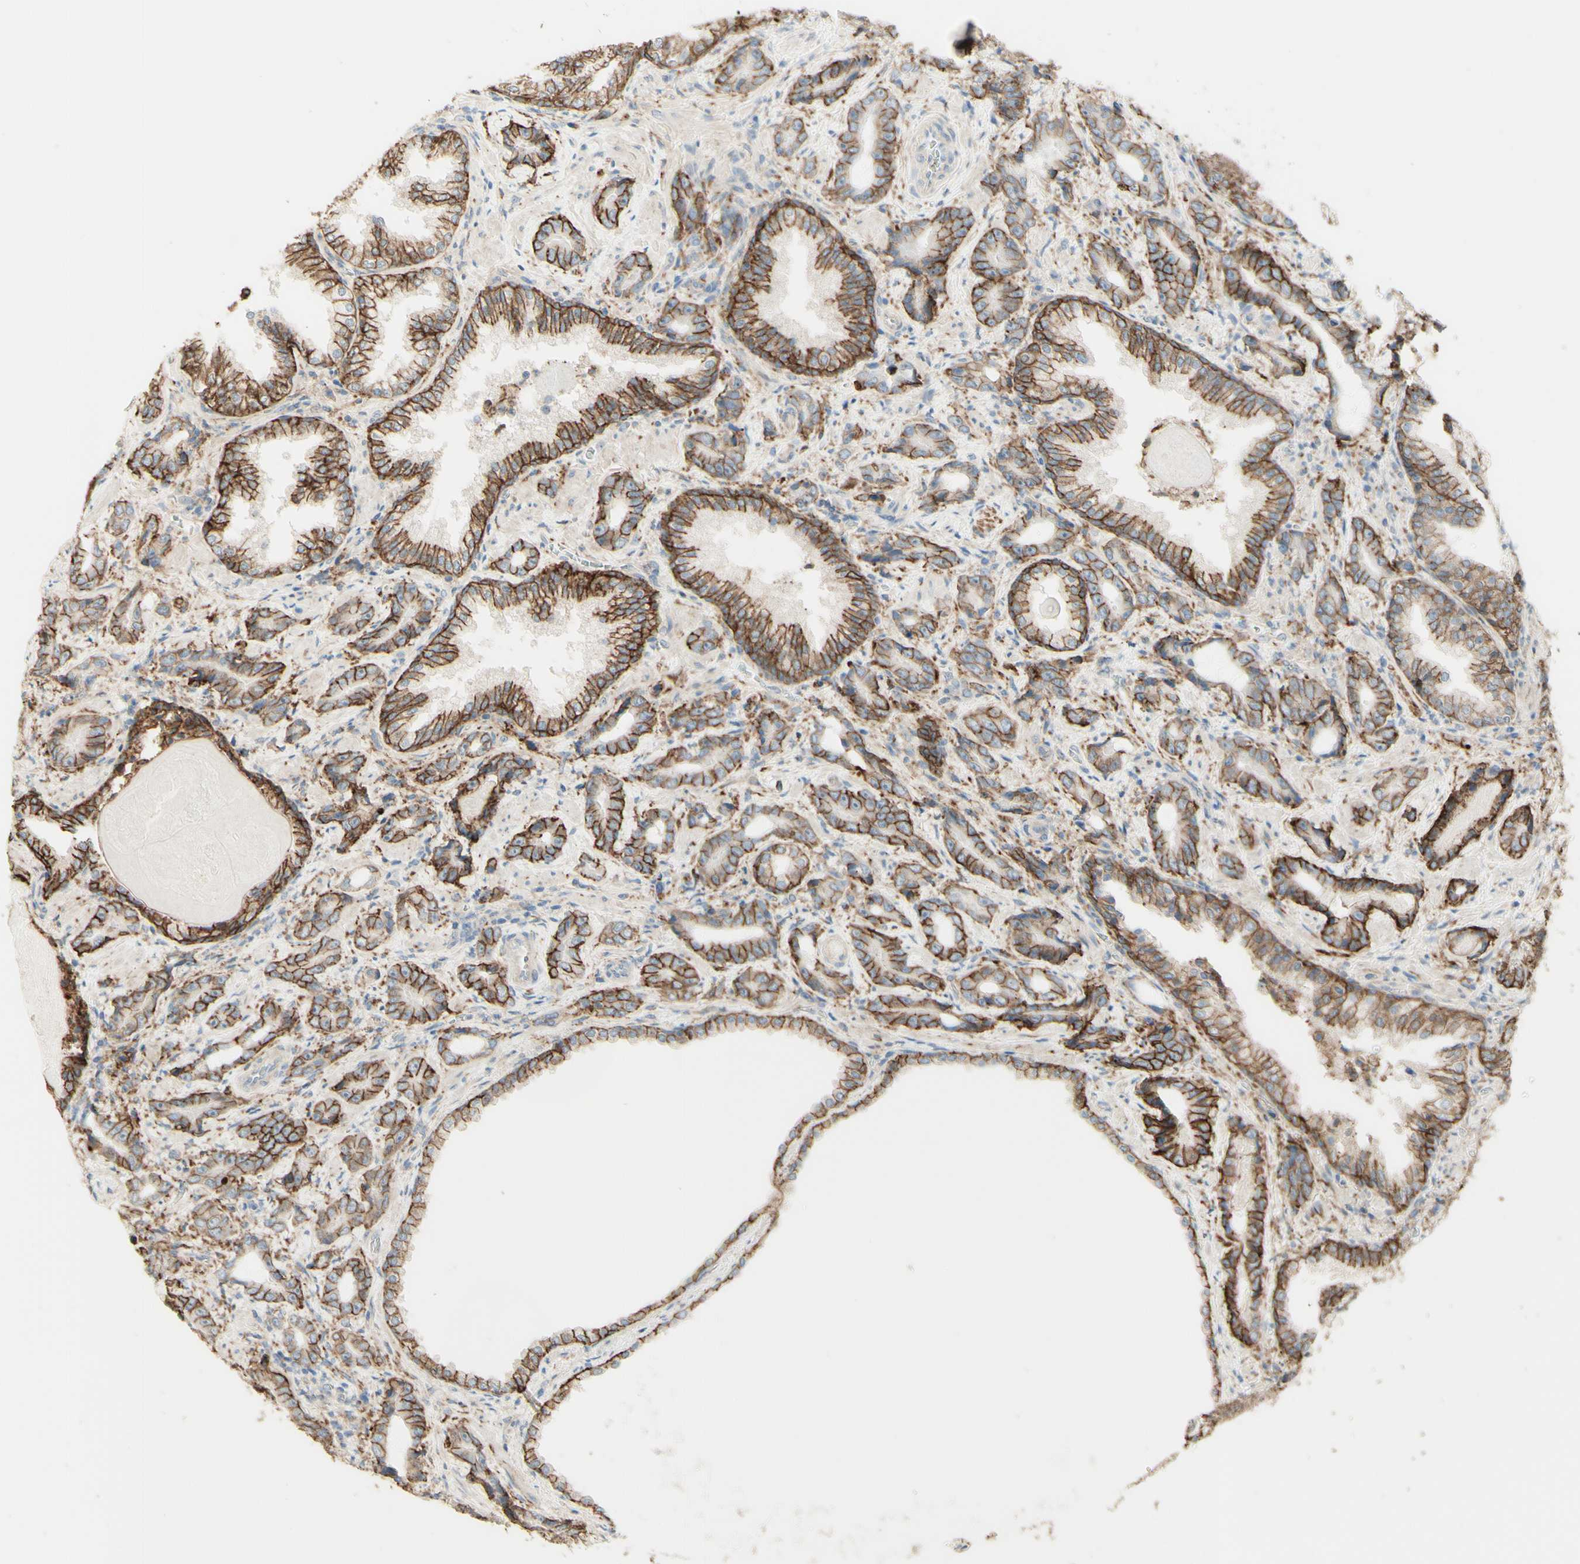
{"staining": {"intensity": "moderate", "quantity": ">75%", "location": "cytoplasmic/membranous"}, "tissue": "prostate cancer", "cell_type": "Tumor cells", "image_type": "cancer", "snomed": [{"axis": "morphology", "description": "Adenocarcinoma, Low grade"}, {"axis": "topography", "description": "Prostate"}], "caption": "DAB (3,3'-diaminobenzidine) immunohistochemical staining of human prostate cancer demonstrates moderate cytoplasmic/membranous protein staining in about >75% of tumor cells.", "gene": "RNF149", "patient": {"sex": "male", "age": 60}}